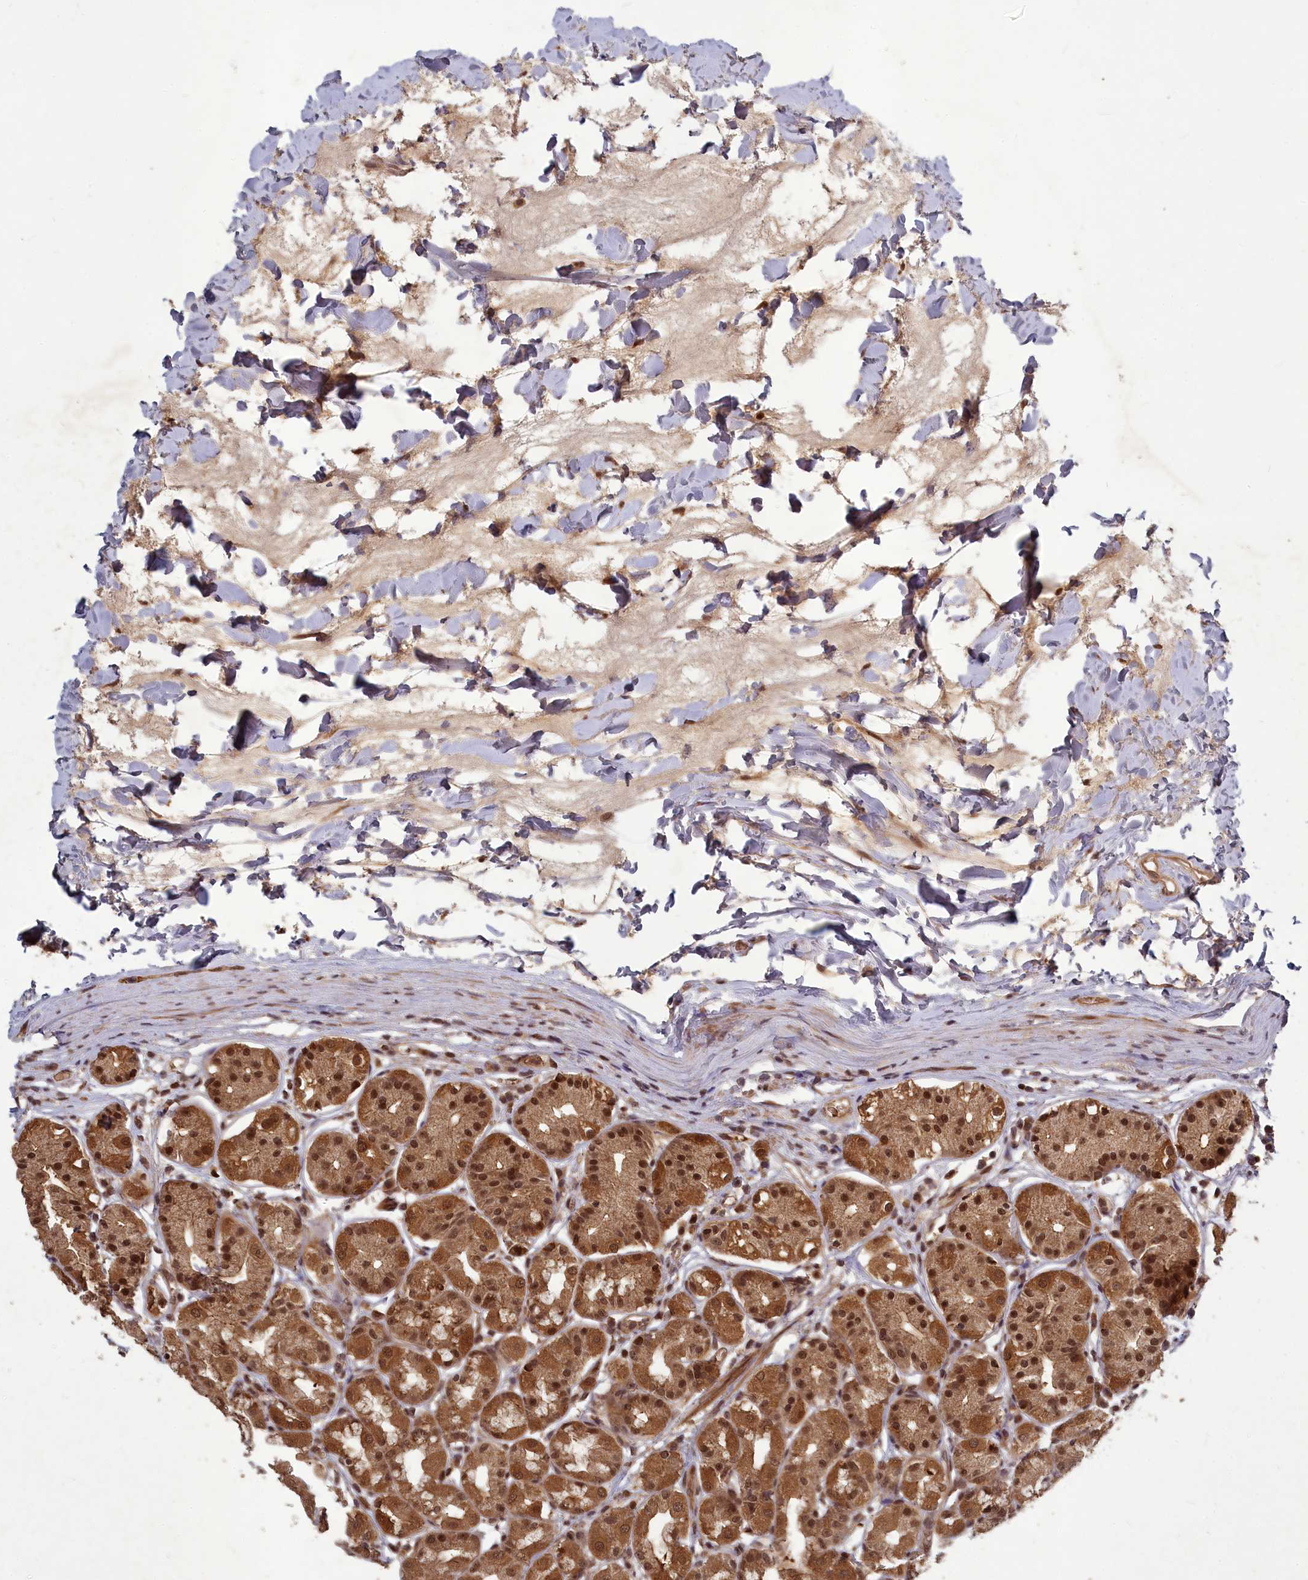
{"staining": {"intensity": "moderate", "quantity": ">75%", "location": "cytoplasmic/membranous,nuclear"}, "tissue": "stomach", "cell_type": "Glandular cells", "image_type": "normal", "snomed": [{"axis": "morphology", "description": "Normal tissue, NOS"}, {"axis": "topography", "description": "Stomach"}, {"axis": "topography", "description": "Stomach, lower"}], "caption": "Protein expression analysis of normal human stomach reveals moderate cytoplasmic/membranous,nuclear positivity in about >75% of glandular cells. (Brightfield microscopy of DAB IHC at high magnification).", "gene": "SRMS", "patient": {"sex": "female", "age": 56}}